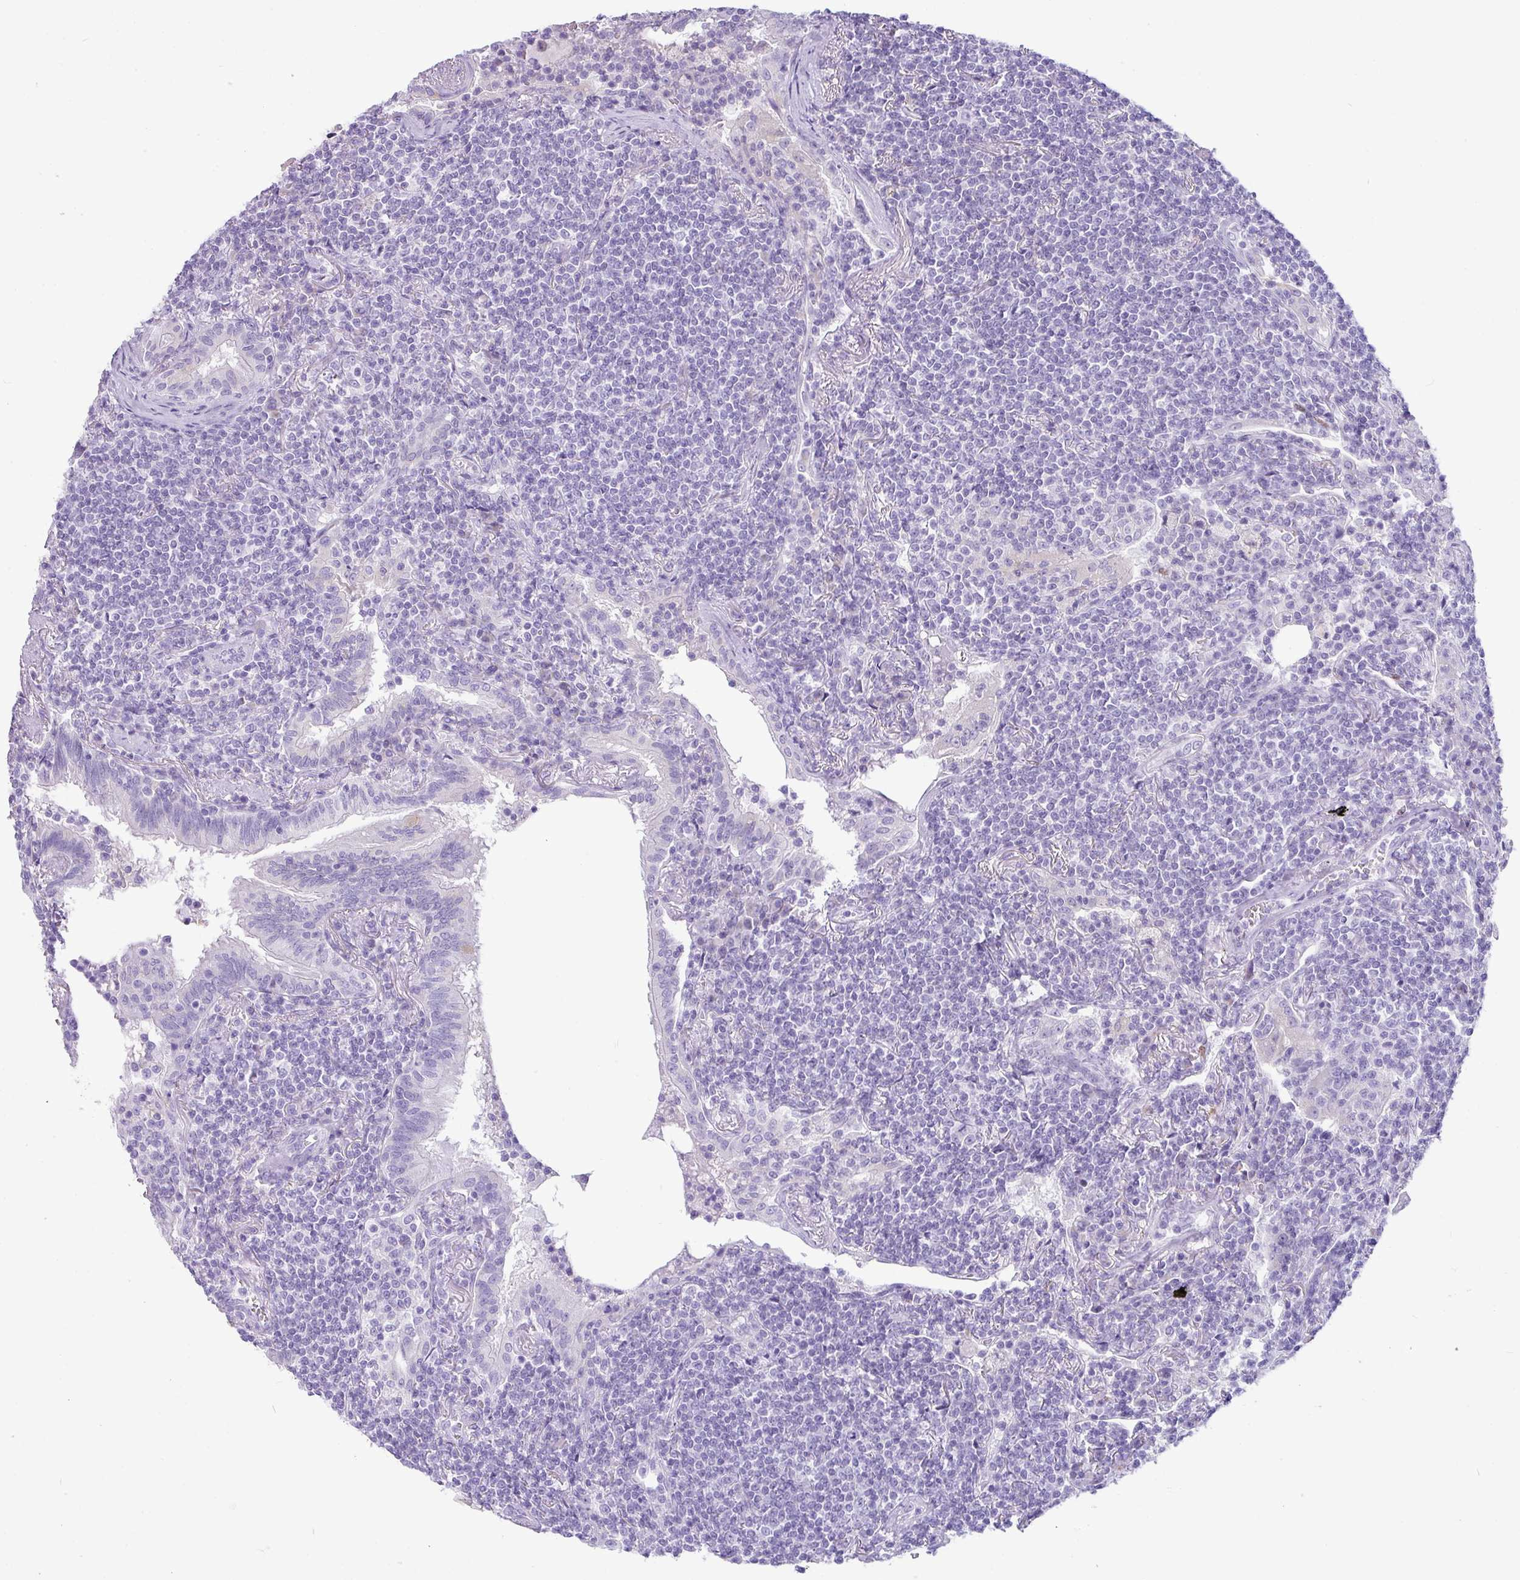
{"staining": {"intensity": "negative", "quantity": "none", "location": "none"}, "tissue": "lymphoma", "cell_type": "Tumor cells", "image_type": "cancer", "snomed": [{"axis": "morphology", "description": "Malignant lymphoma, non-Hodgkin's type, Low grade"}, {"axis": "topography", "description": "Lung"}], "caption": "Tumor cells are negative for protein expression in human lymphoma.", "gene": "ZNF524", "patient": {"sex": "female", "age": 71}}